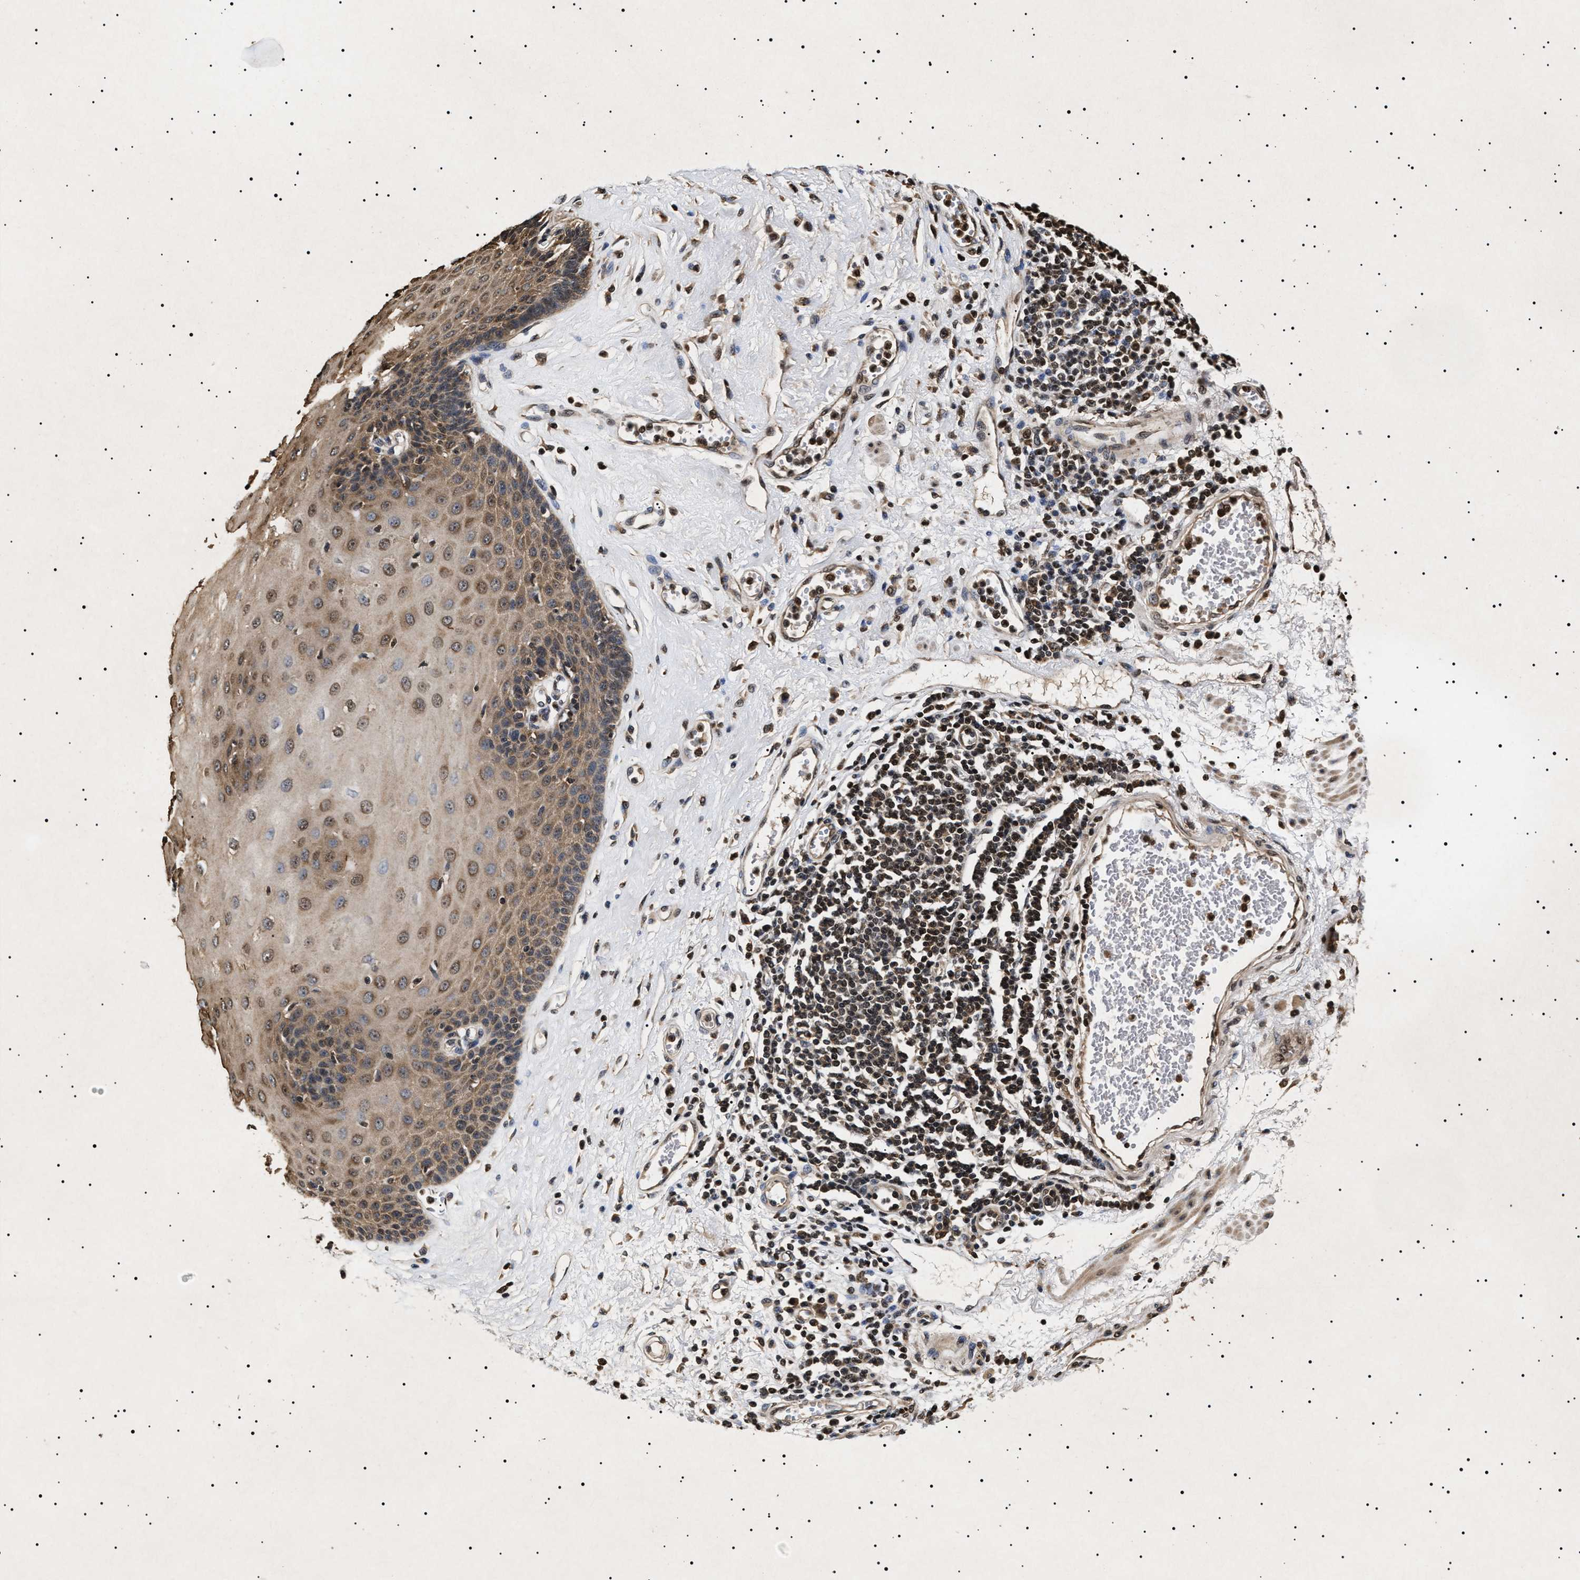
{"staining": {"intensity": "moderate", "quantity": ">75%", "location": "cytoplasmic/membranous"}, "tissue": "esophagus", "cell_type": "Squamous epithelial cells", "image_type": "normal", "snomed": [{"axis": "morphology", "description": "Normal tissue, NOS"}, {"axis": "morphology", "description": "Squamous cell carcinoma, NOS"}, {"axis": "topography", "description": "Esophagus"}], "caption": "Protein staining reveals moderate cytoplasmic/membranous positivity in about >75% of squamous epithelial cells in normal esophagus. (DAB IHC, brown staining for protein, blue staining for nuclei).", "gene": "KIF21A", "patient": {"sex": "male", "age": 65}}